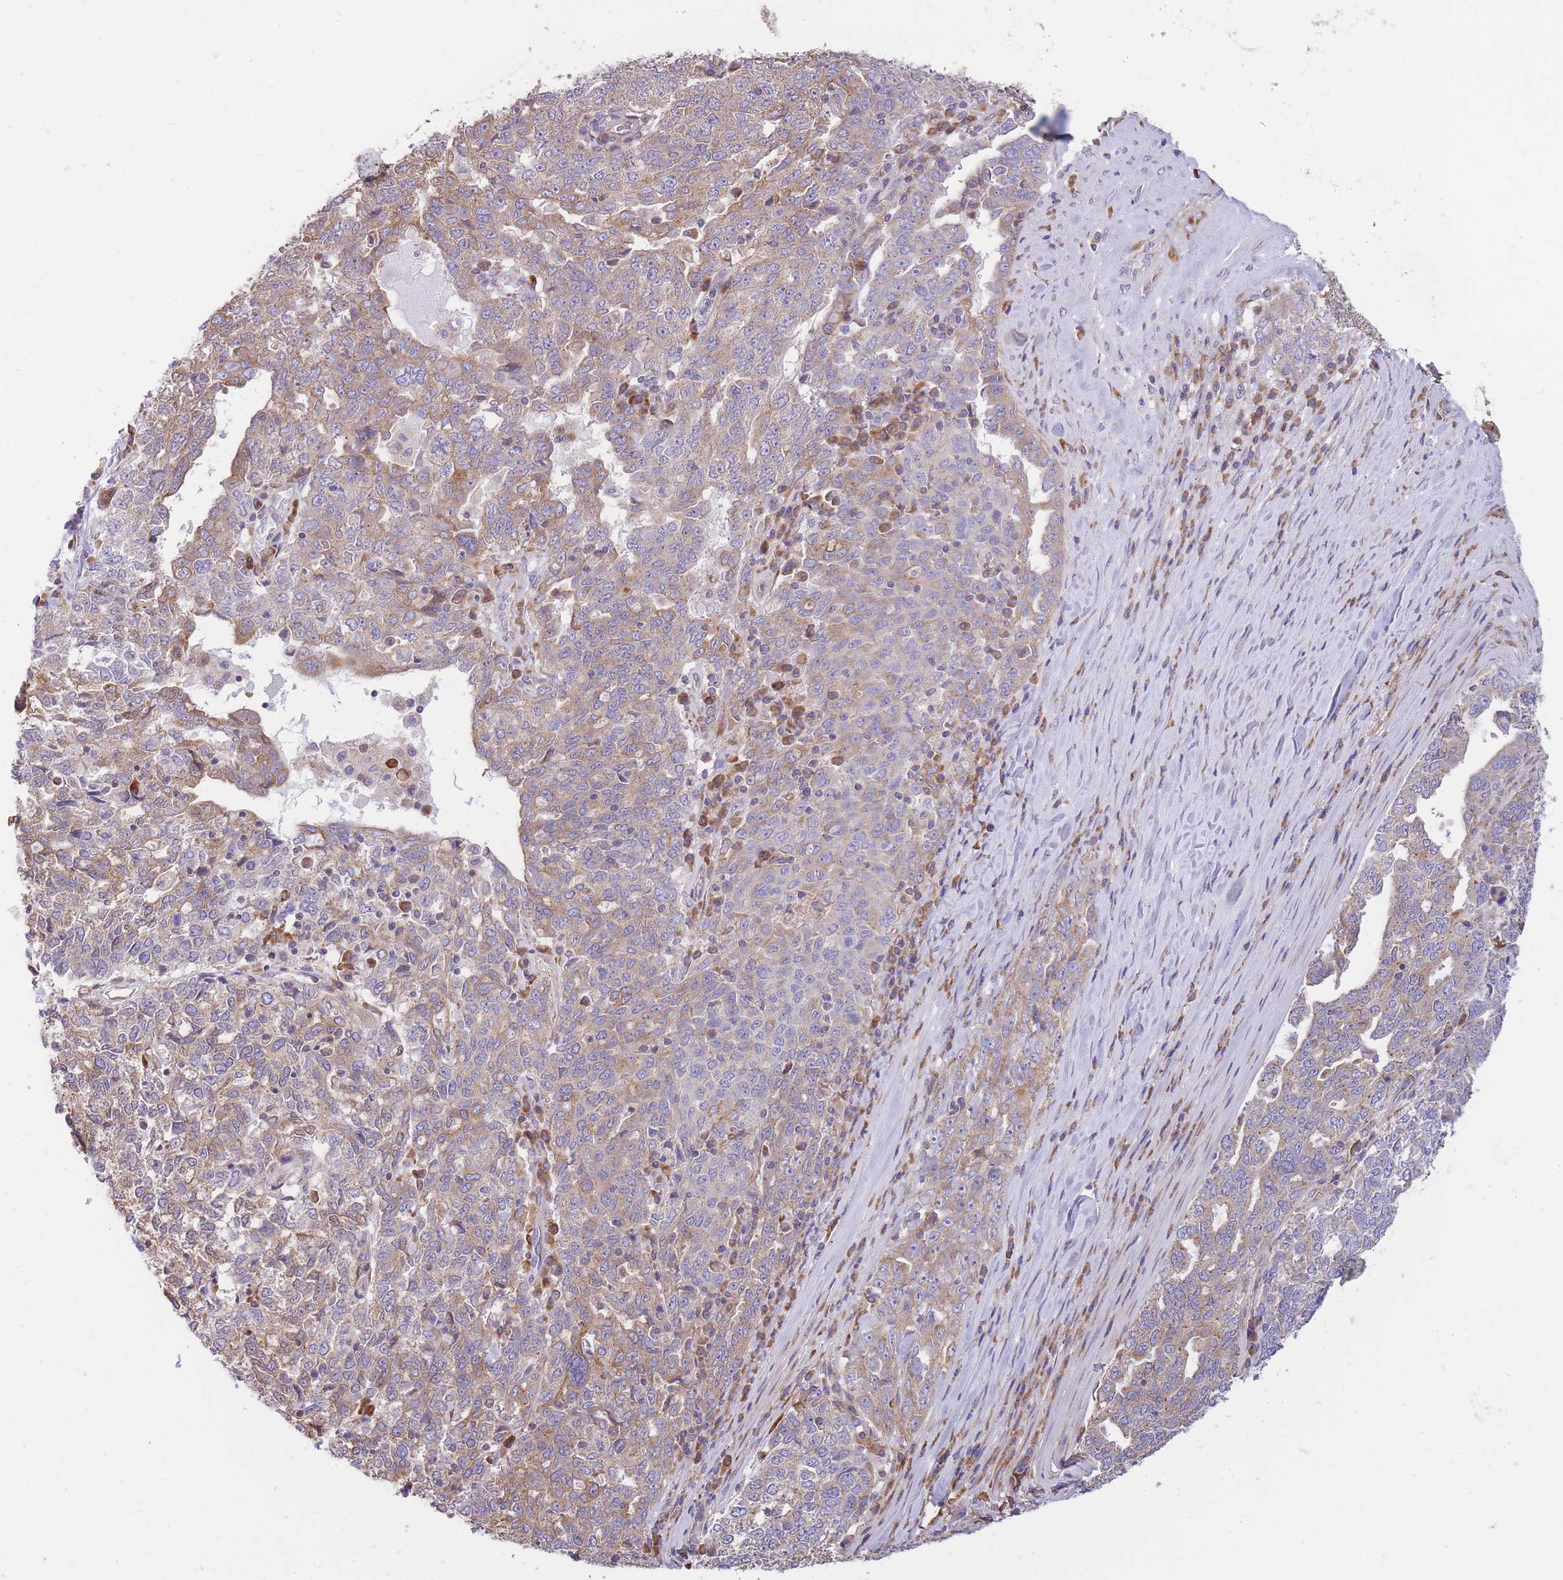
{"staining": {"intensity": "weak", "quantity": "25%-75%", "location": "cytoplasmic/membranous"}, "tissue": "ovarian cancer", "cell_type": "Tumor cells", "image_type": "cancer", "snomed": [{"axis": "morphology", "description": "Carcinoma, endometroid"}, {"axis": "topography", "description": "Ovary"}], "caption": "Immunohistochemical staining of ovarian cancer displays low levels of weak cytoplasmic/membranous expression in approximately 25%-75% of tumor cells.", "gene": "GBP7", "patient": {"sex": "female", "age": 62}}